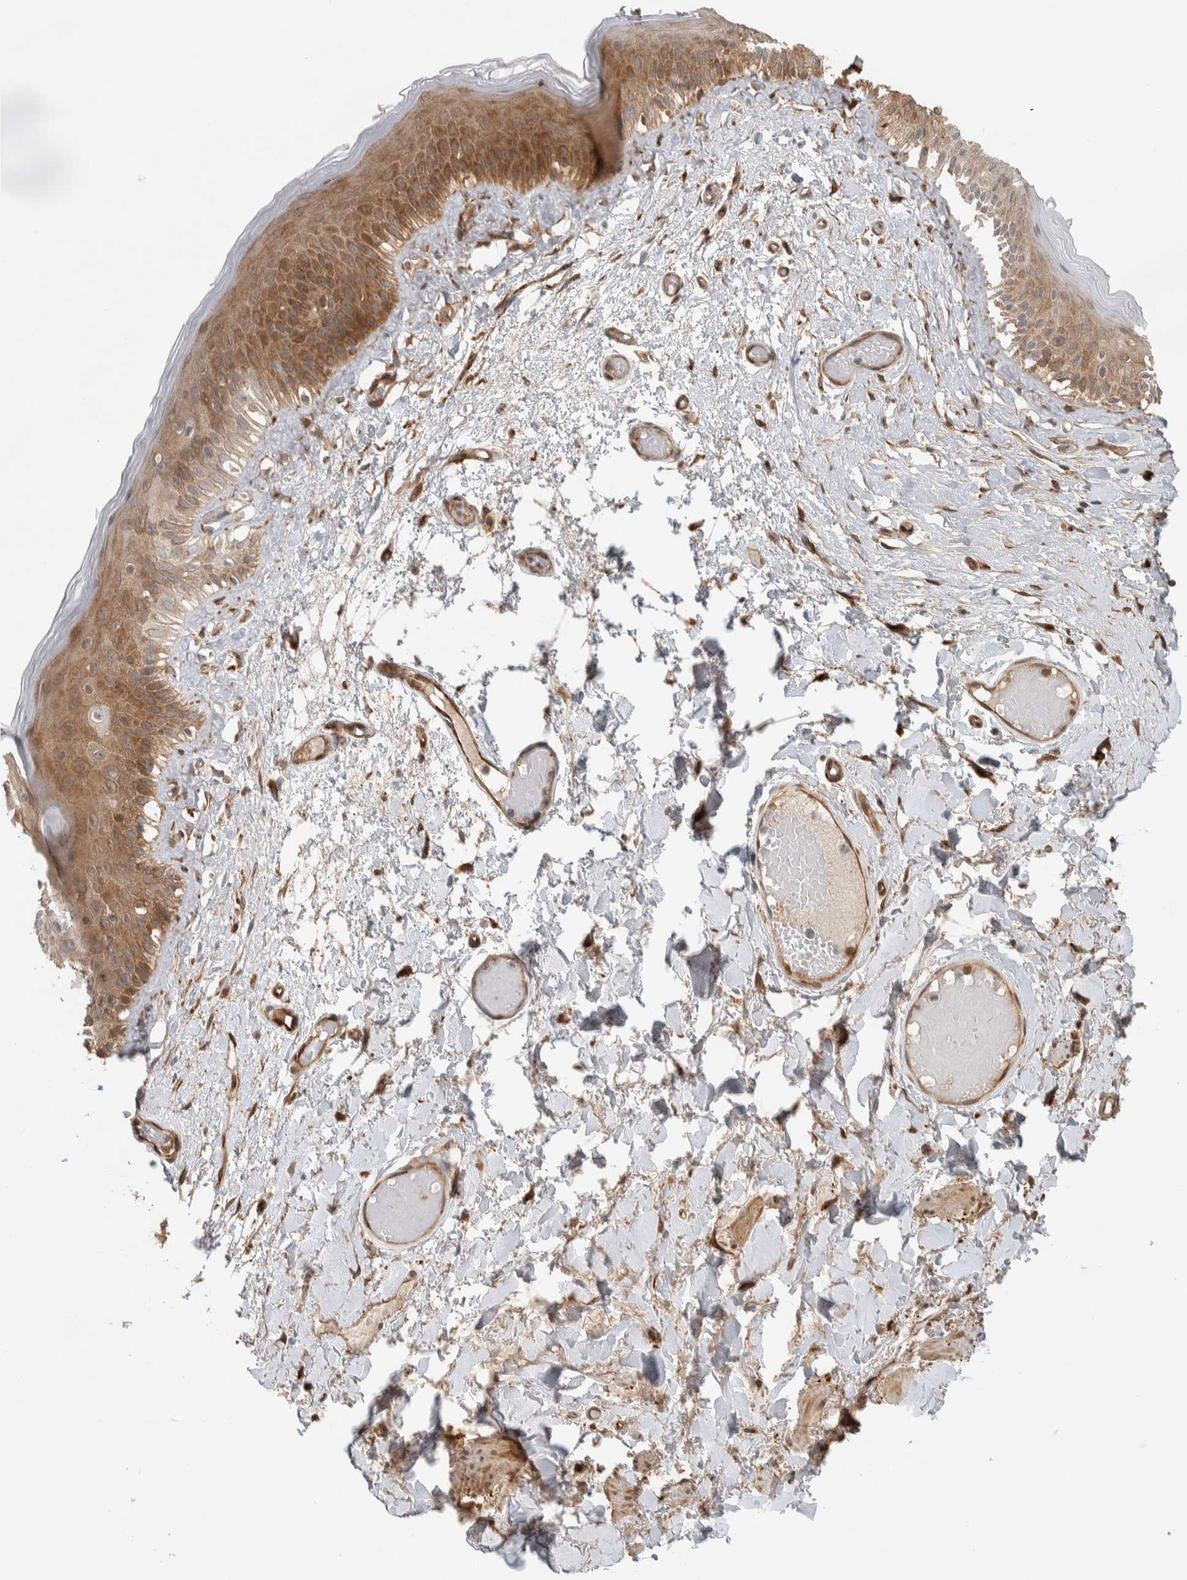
{"staining": {"intensity": "moderate", "quantity": ">75%", "location": "cytoplasmic/membranous"}, "tissue": "skin", "cell_type": "Epidermal cells", "image_type": "normal", "snomed": [{"axis": "morphology", "description": "Normal tissue, NOS"}, {"axis": "topography", "description": "Vulva"}], "caption": "Protein expression by immunohistochemistry (IHC) displays moderate cytoplasmic/membranous expression in approximately >75% of epidermal cells in normal skin. (DAB (3,3'-diaminobenzidine) IHC with brightfield microscopy, high magnification).", "gene": "CNTROB", "patient": {"sex": "female", "age": 73}}